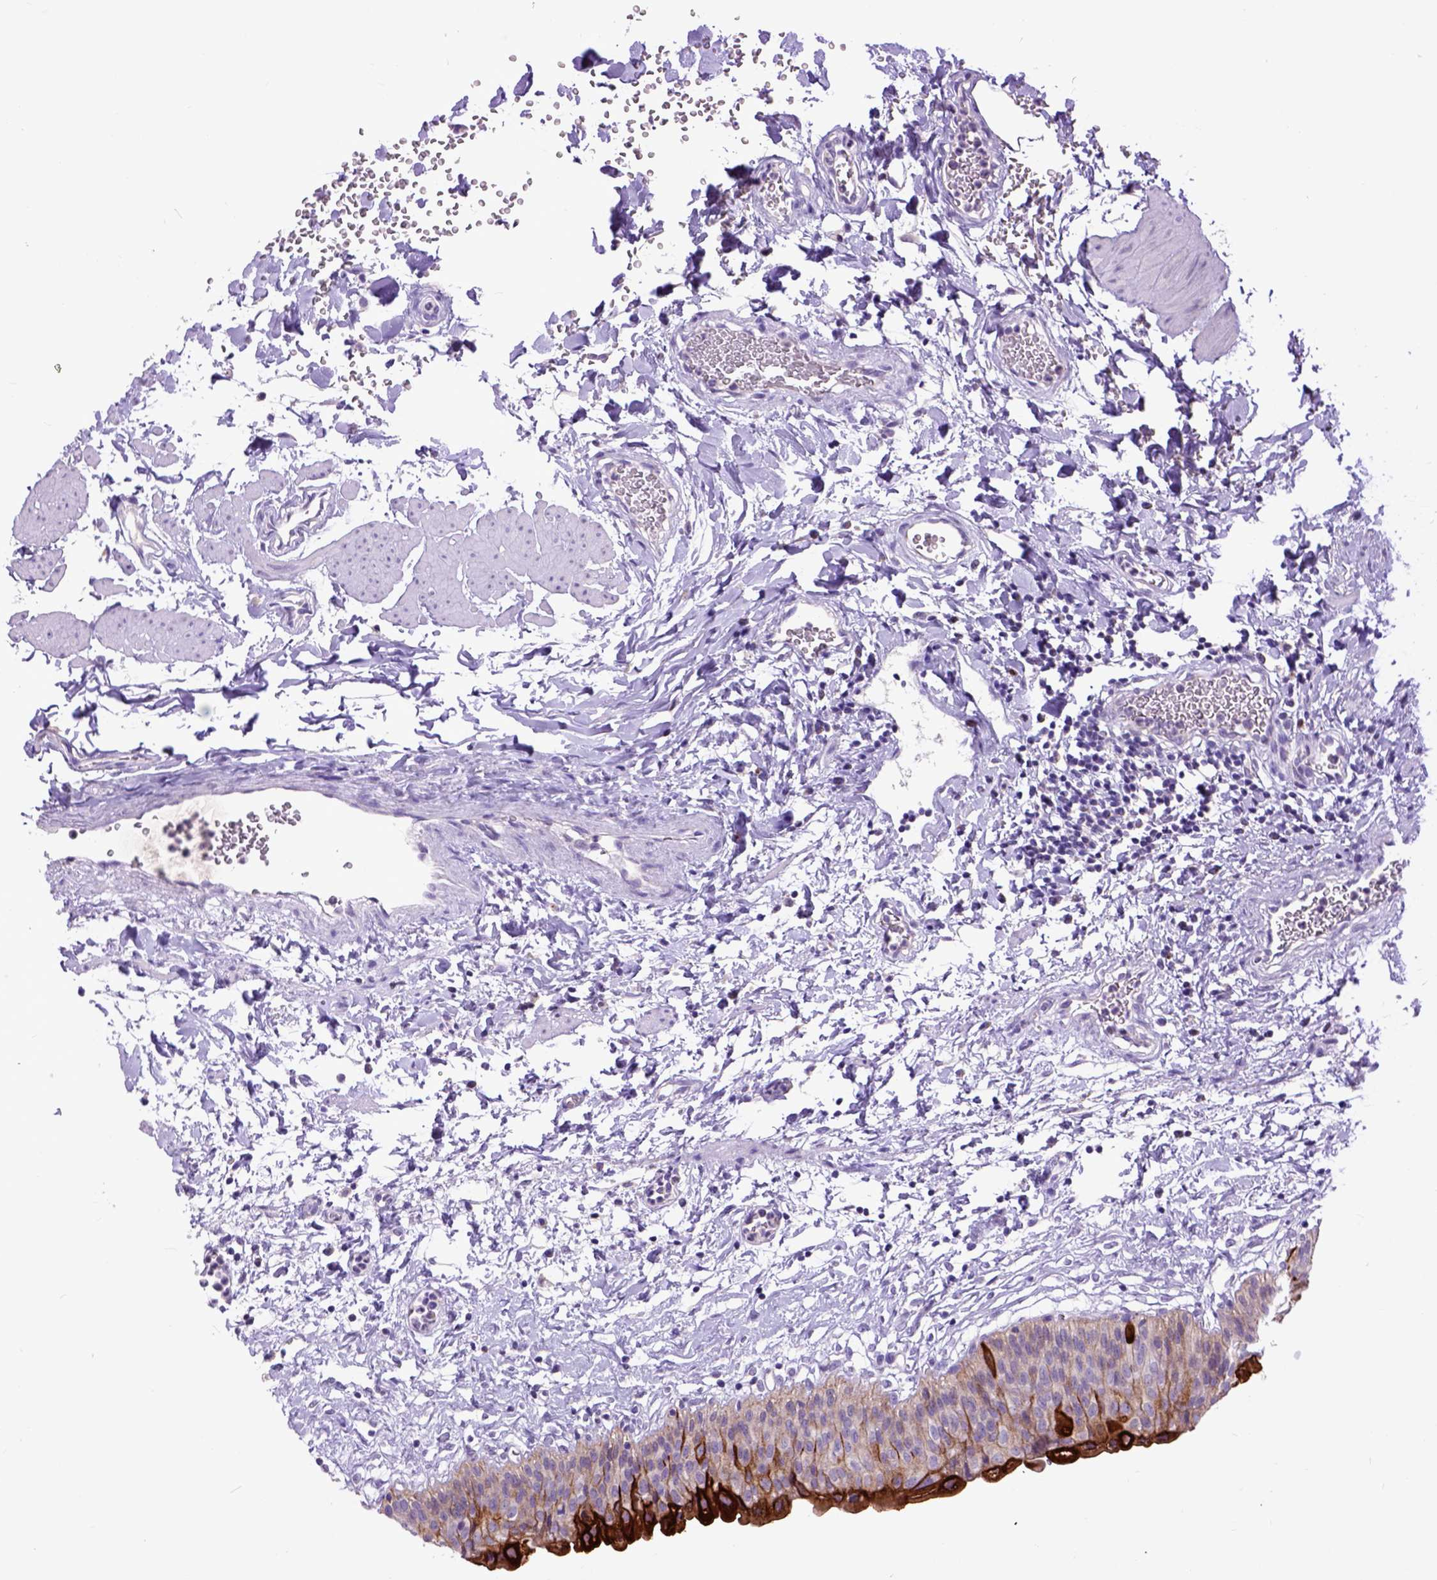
{"staining": {"intensity": "strong", "quantity": "<25%", "location": "cytoplasmic/membranous"}, "tissue": "urinary bladder", "cell_type": "Urothelial cells", "image_type": "normal", "snomed": [{"axis": "morphology", "description": "Normal tissue, NOS"}, {"axis": "topography", "description": "Urinary bladder"}], "caption": "A micrograph of human urinary bladder stained for a protein exhibits strong cytoplasmic/membranous brown staining in urothelial cells. (DAB = brown stain, brightfield microscopy at high magnification).", "gene": "RAB25", "patient": {"sex": "male", "age": 55}}